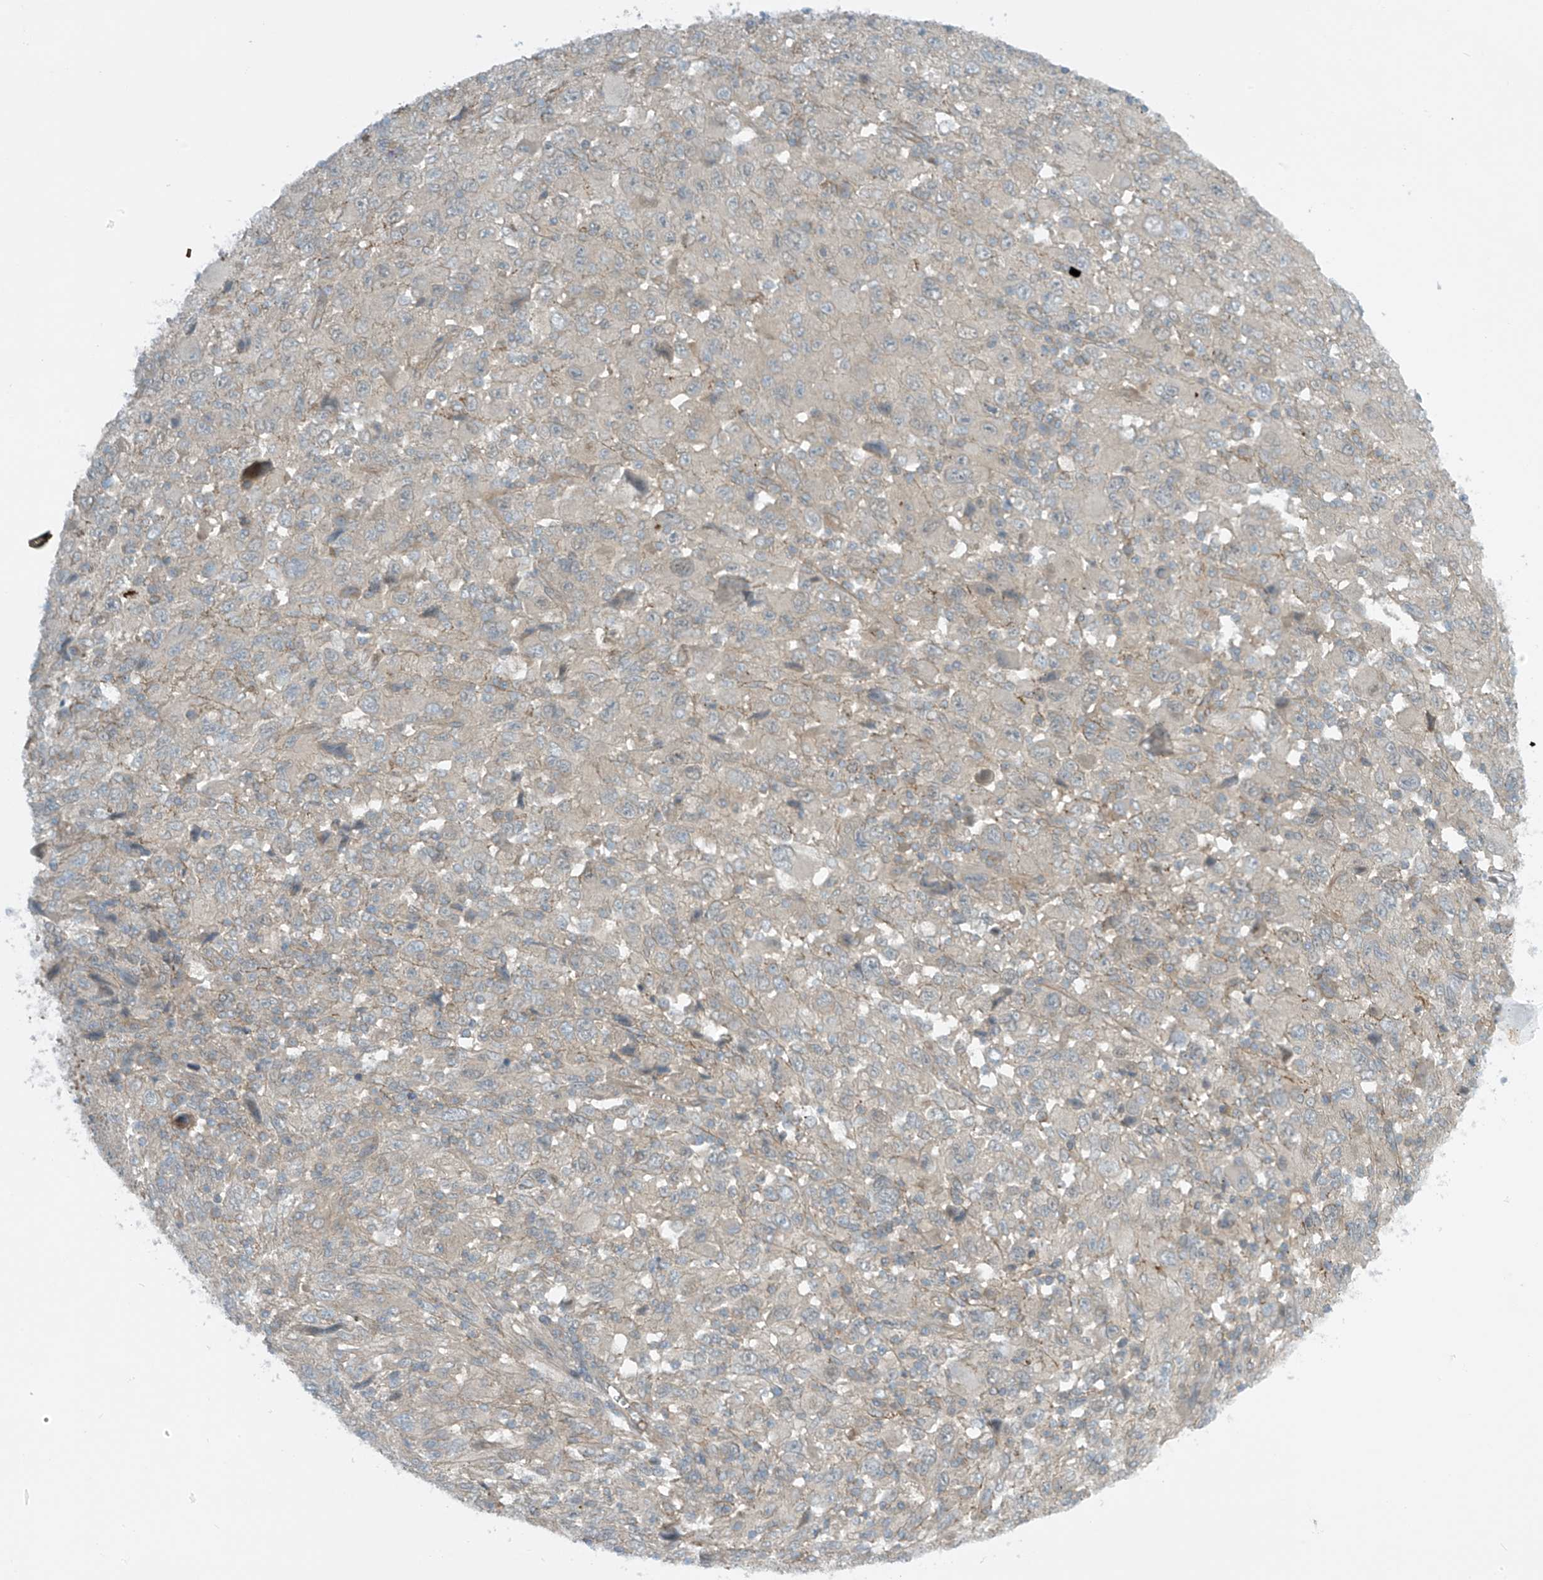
{"staining": {"intensity": "negative", "quantity": "none", "location": "none"}, "tissue": "melanoma", "cell_type": "Tumor cells", "image_type": "cancer", "snomed": [{"axis": "morphology", "description": "Malignant melanoma, Metastatic site"}, {"axis": "topography", "description": "Skin"}], "caption": "Immunohistochemistry image of malignant melanoma (metastatic site) stained for a protein (brown), which demonstrates no expression in tumor cells.", "gene": "FSD1L", "patient": {"sex": "female", "age": 56}}